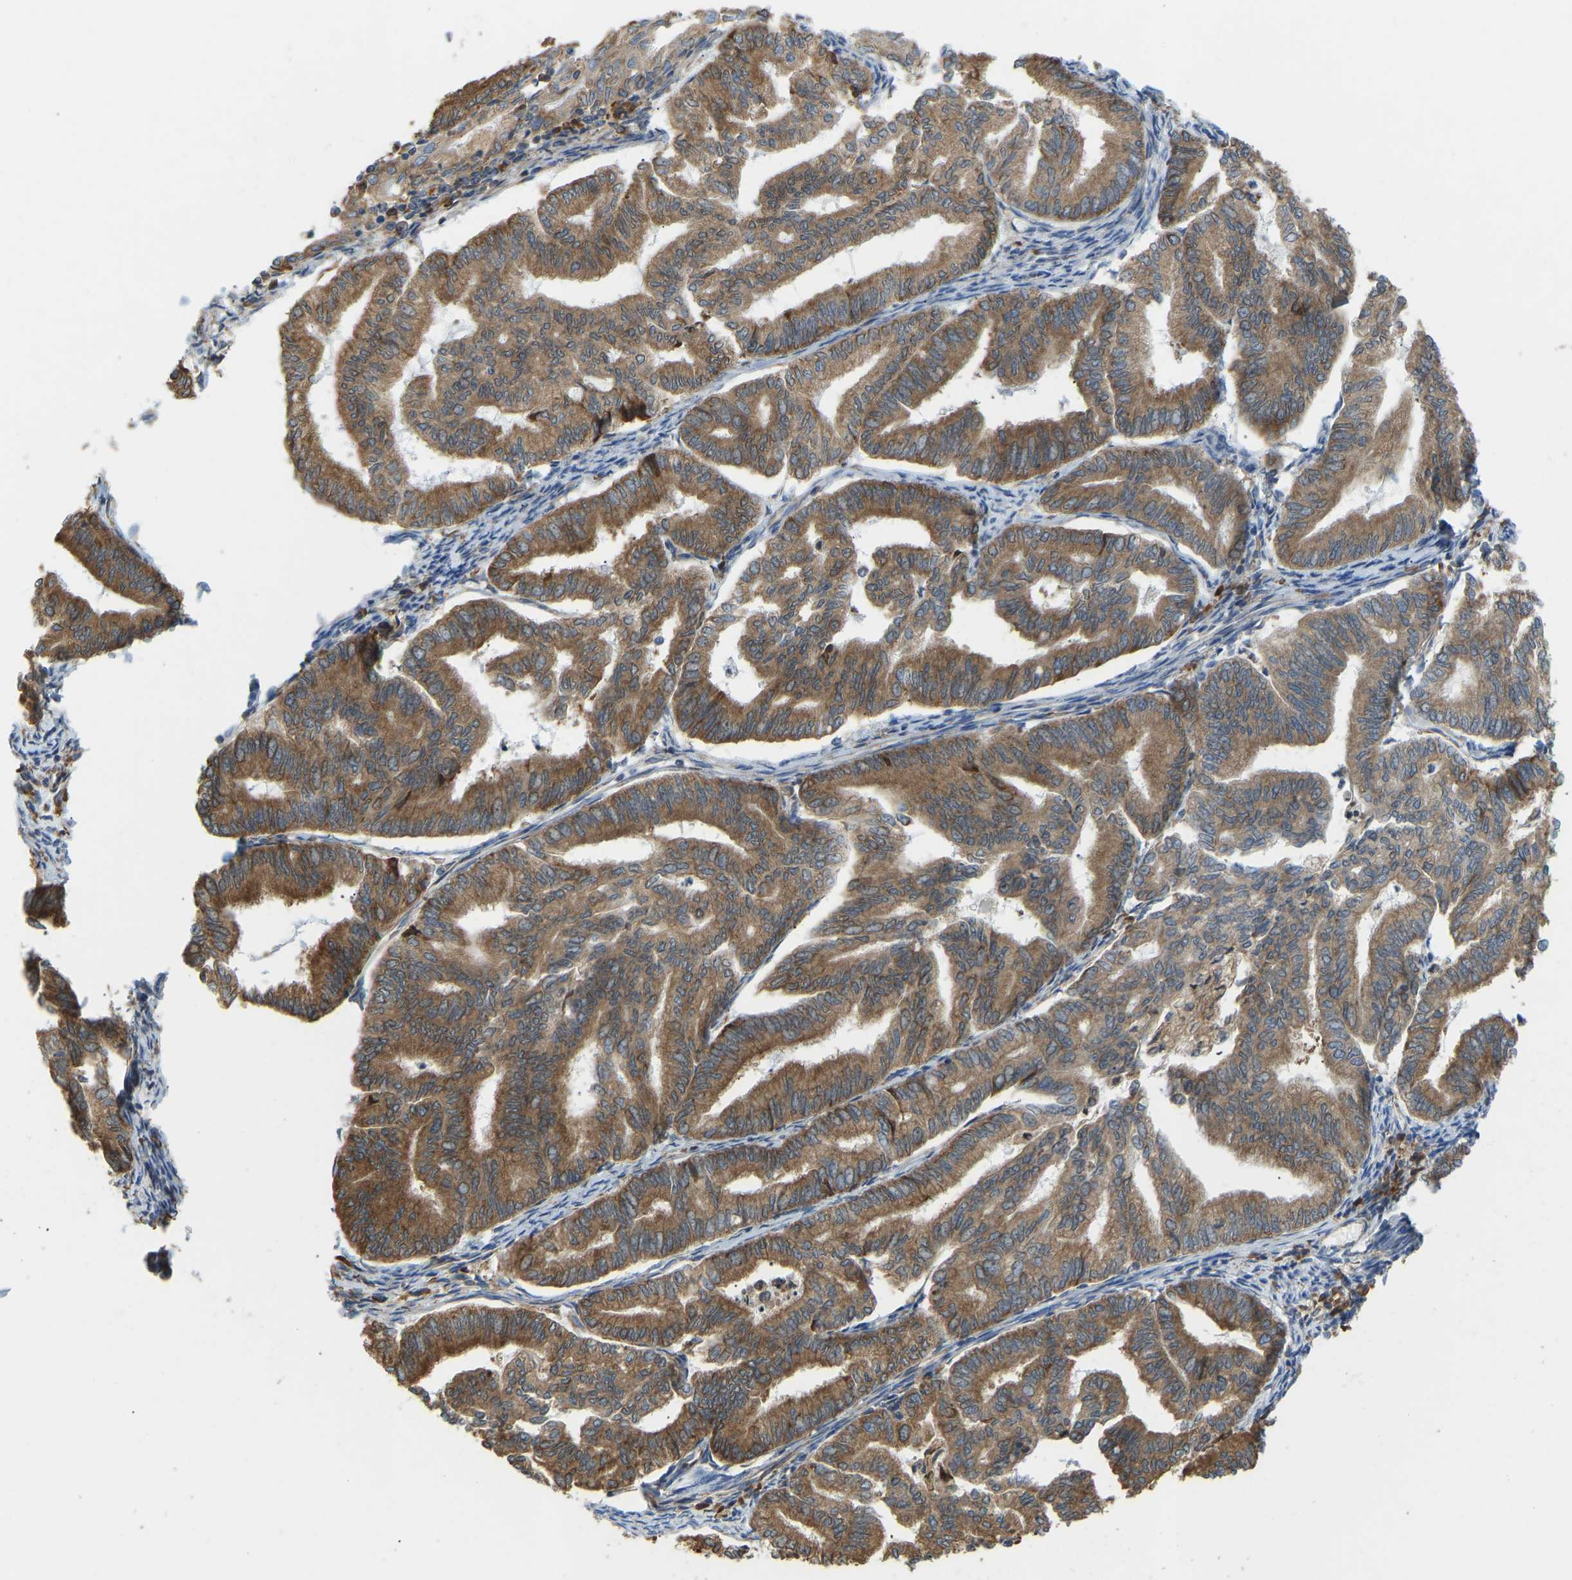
{"staining": {"intensity": "moderate", "quantity": ">75%", "location": "cytoplasmic/membranous"}, "tissue": "endometrial cancer", "cell_type": "Tumor cells", "image_type": "cancer", "snomed": [{"axis": "morphology", "description": "Adenocarcinoma, NOS"}, {"axis": "topography", "description": "Endometrium"}], "caption": "Approximately >75% of tumor cells in endometrial cancer (adenocarcinoma) reveal moderate cytoplasmic/membranous protein positivity as visualized by brown immunohistochemical staining.", "gene": "RPS6KB2", "patient": {"sex": "female", "age": 79}}